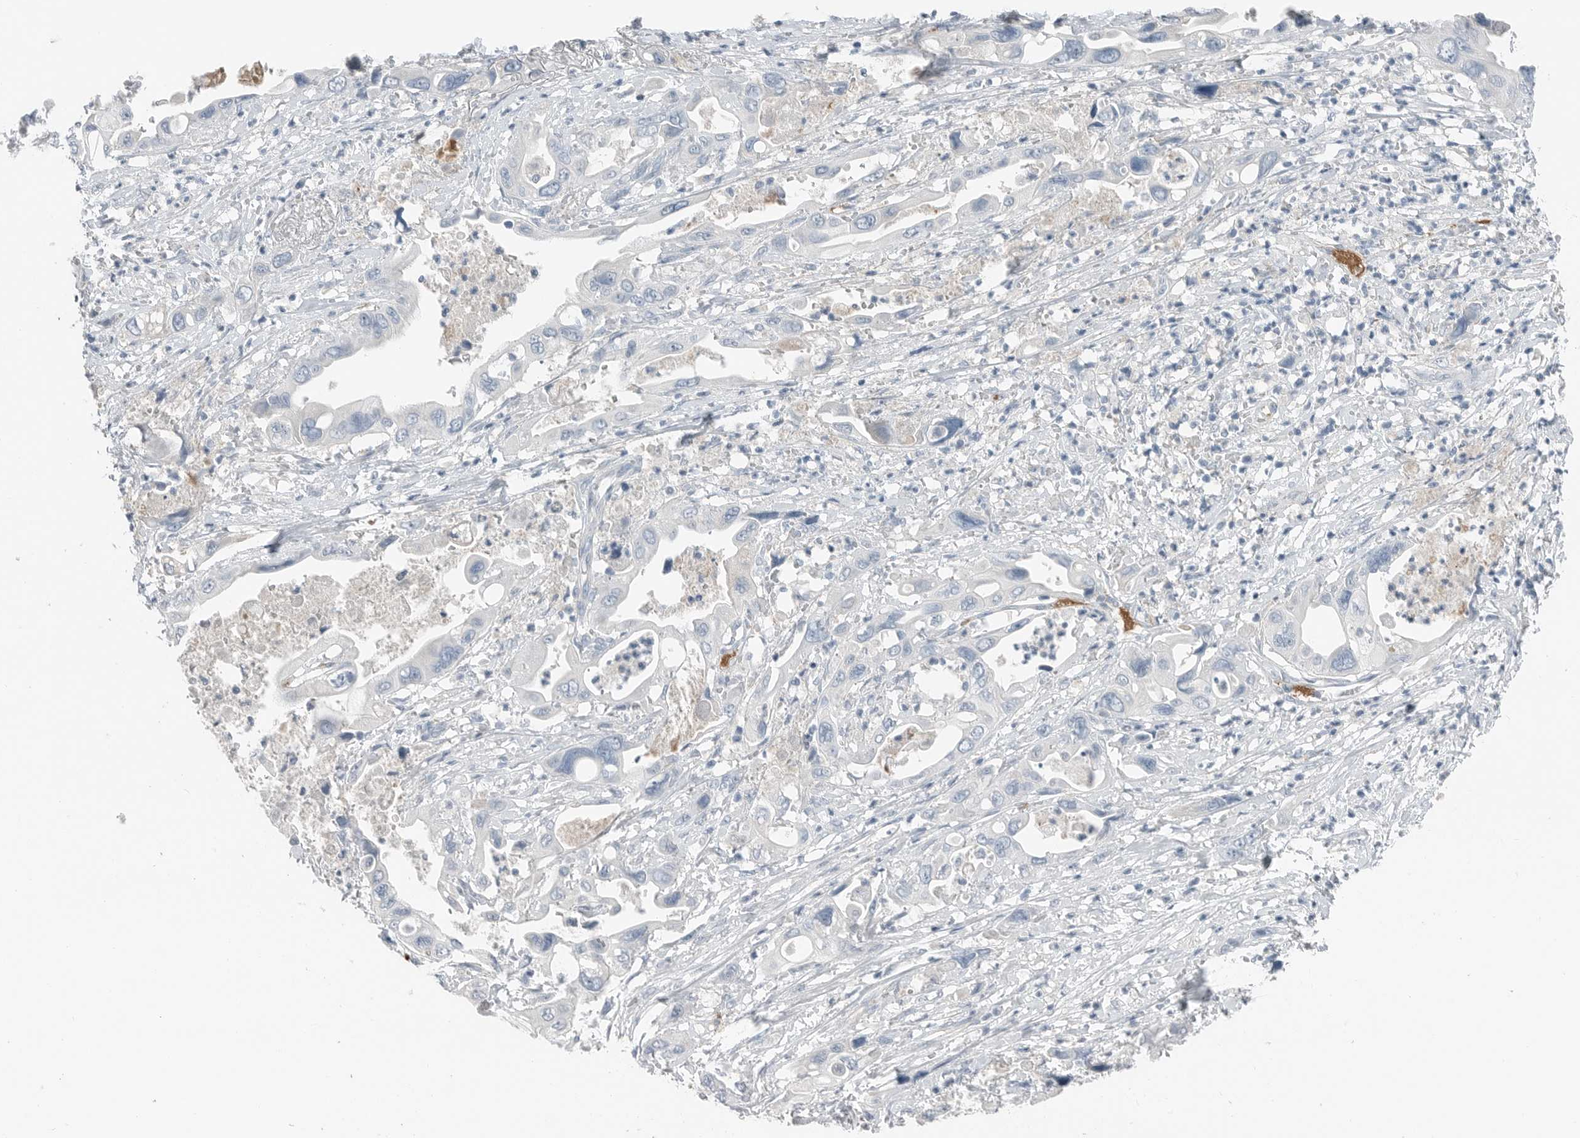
{"staining": {"intensity": "negative", "quantity": "none", "location": "none"}, "tissue": "pancreatic cancer", "cell_type": "Tumor cells", "image_type": "cancer", "snomed": [{"axis": "morphology", "description": "Adenocarcinoma, NOS"}, {"axis": "topography", "description": "Pancreas"}], "caption": "Tumor cells are negative for brown protein staining in pancreatic cancer.", "gene": "SERPINB7", "patient": {"sex": "male", "age": 66}}